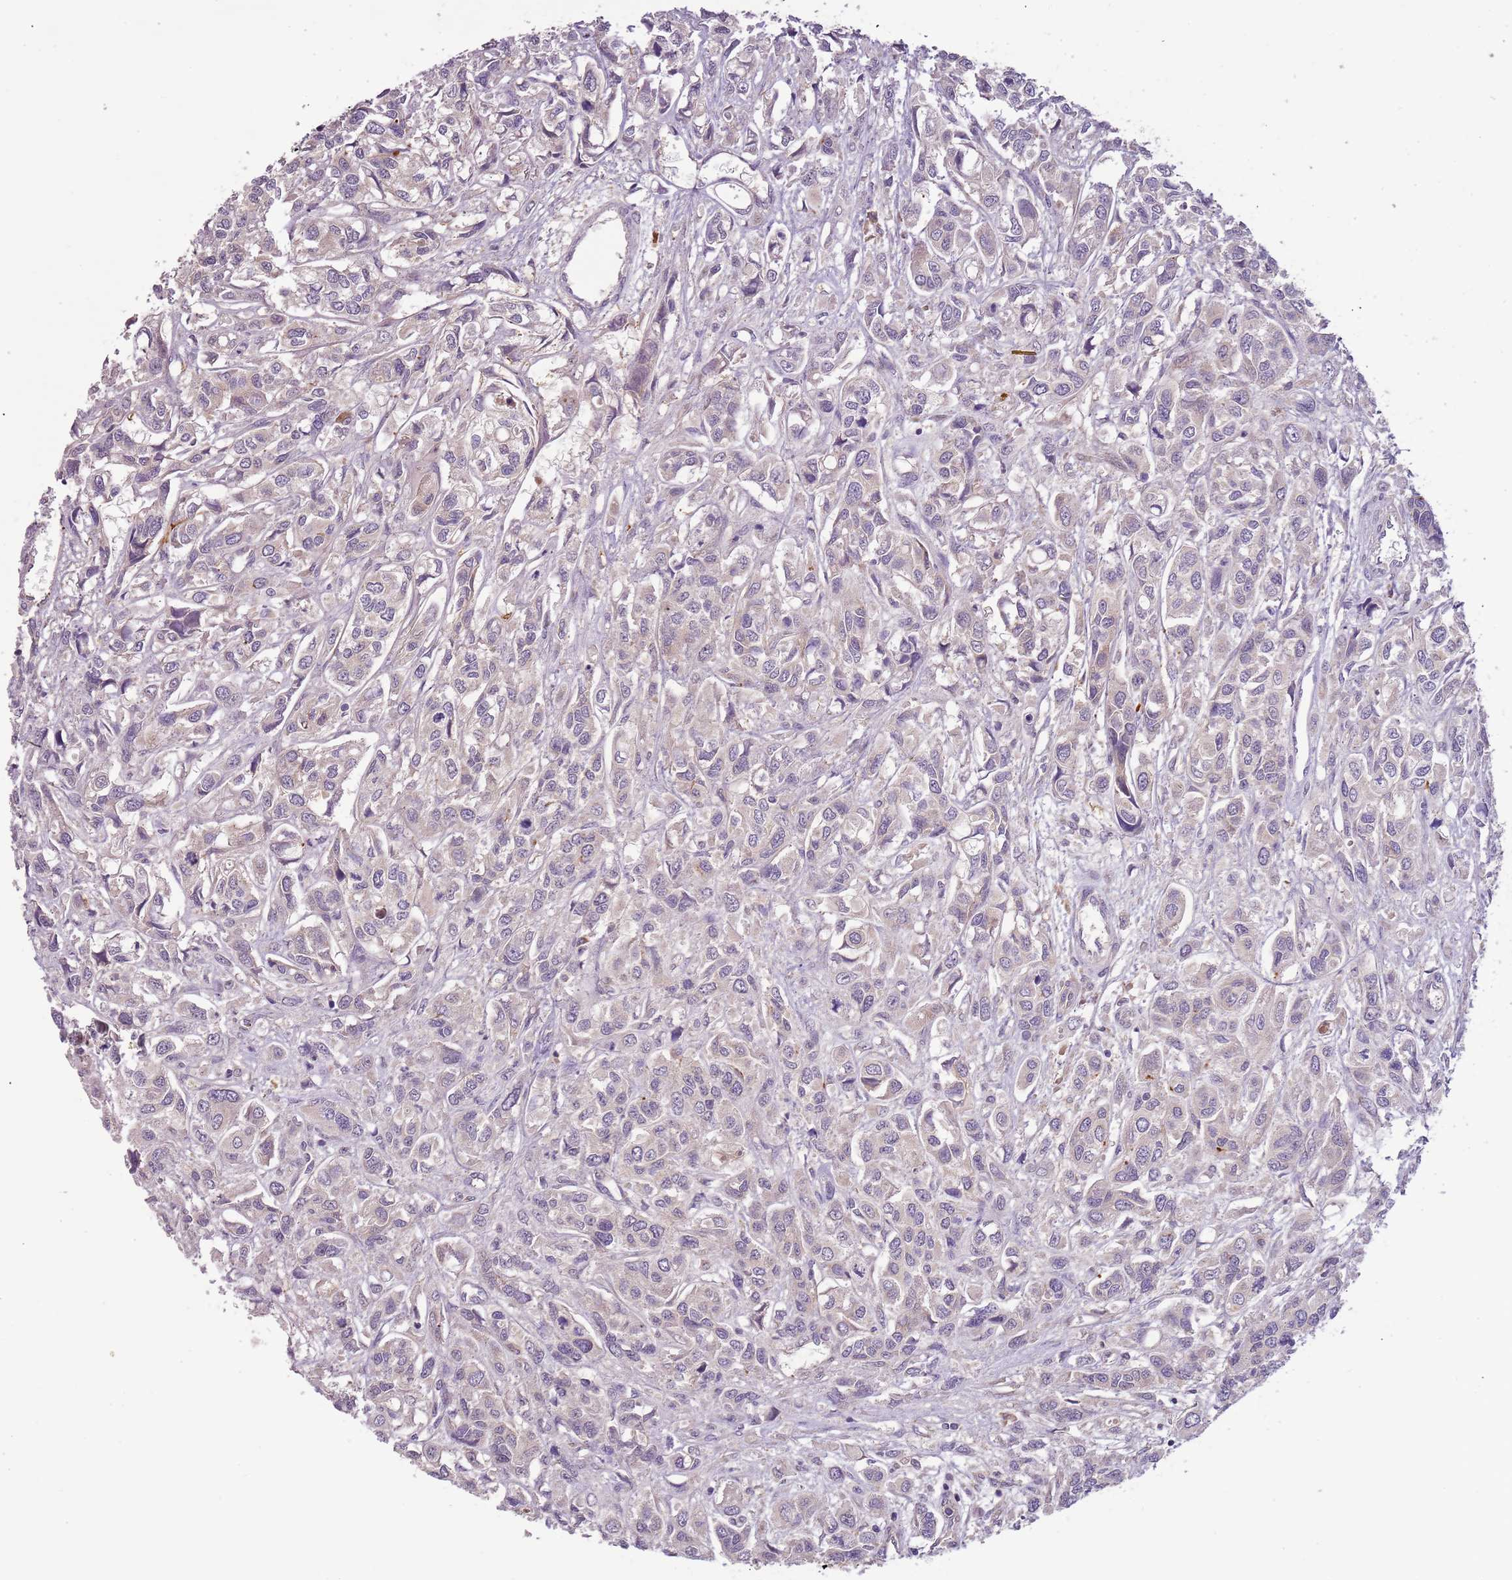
{"staining": {"intensity": "weak", "quantity": "<25%", "location": "cytoplasmic/membranous"}, "tissue": "urothelial cancer", "cell_type": "Tumor cells", "image_type": "cancer", "snomed": [{"axis": "morphology", "description": "Urothelial carcinoma, High grade"}, {"axis": "topography", "description": "Urinary bladder"}], "caption": "Tumor cells are negative for protein expression in human urothelial cancer.", "gene": "FECH", "patient": {"sex": "male", "age": 67}}